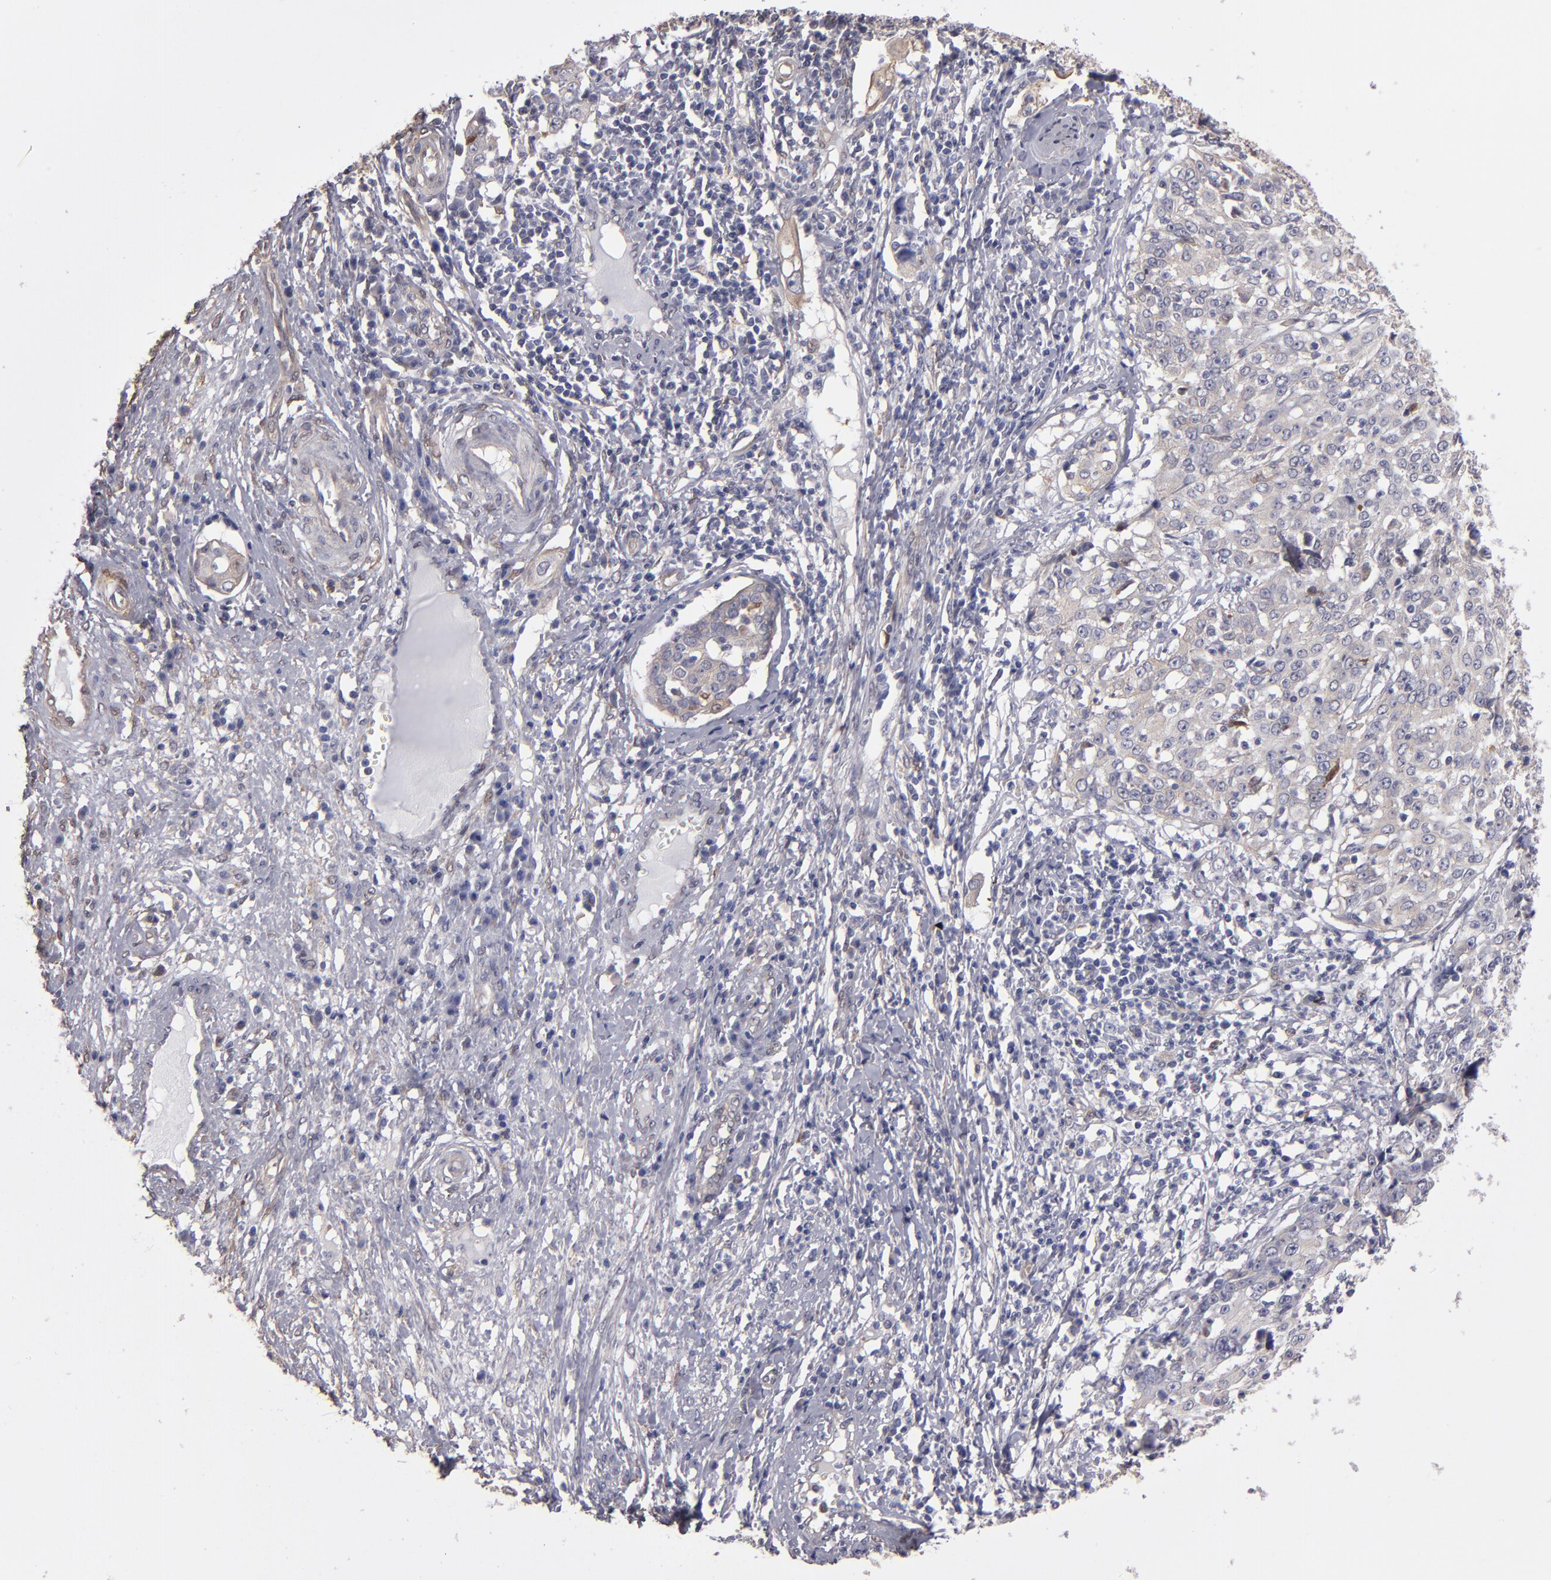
{"staining": {"intensity": "weak", "quantity": ">75%", "location": "cytoplasmic/membranous"}, "tissue": "cervical cancer", "cell_type": "Tumor cells", "image_type": "cancer", "snomed": [{"axis": "morphology", "description": "Squamous cell carcinoma, NOS"}, {"axis": "topography", "description": "Cervix"}], "caption": "A brown stain labels weak cytoplasmic/membranous staining of a protein in cervical cancer tumor cells. Using DAB (3,3'-diaminobenzidine) (brown) and hematoxylin (blue) stains, captured at high magnification using brightfield microscopy.", "gene": "NDRG2", "patient": {"sex": "female", "age": 39}}